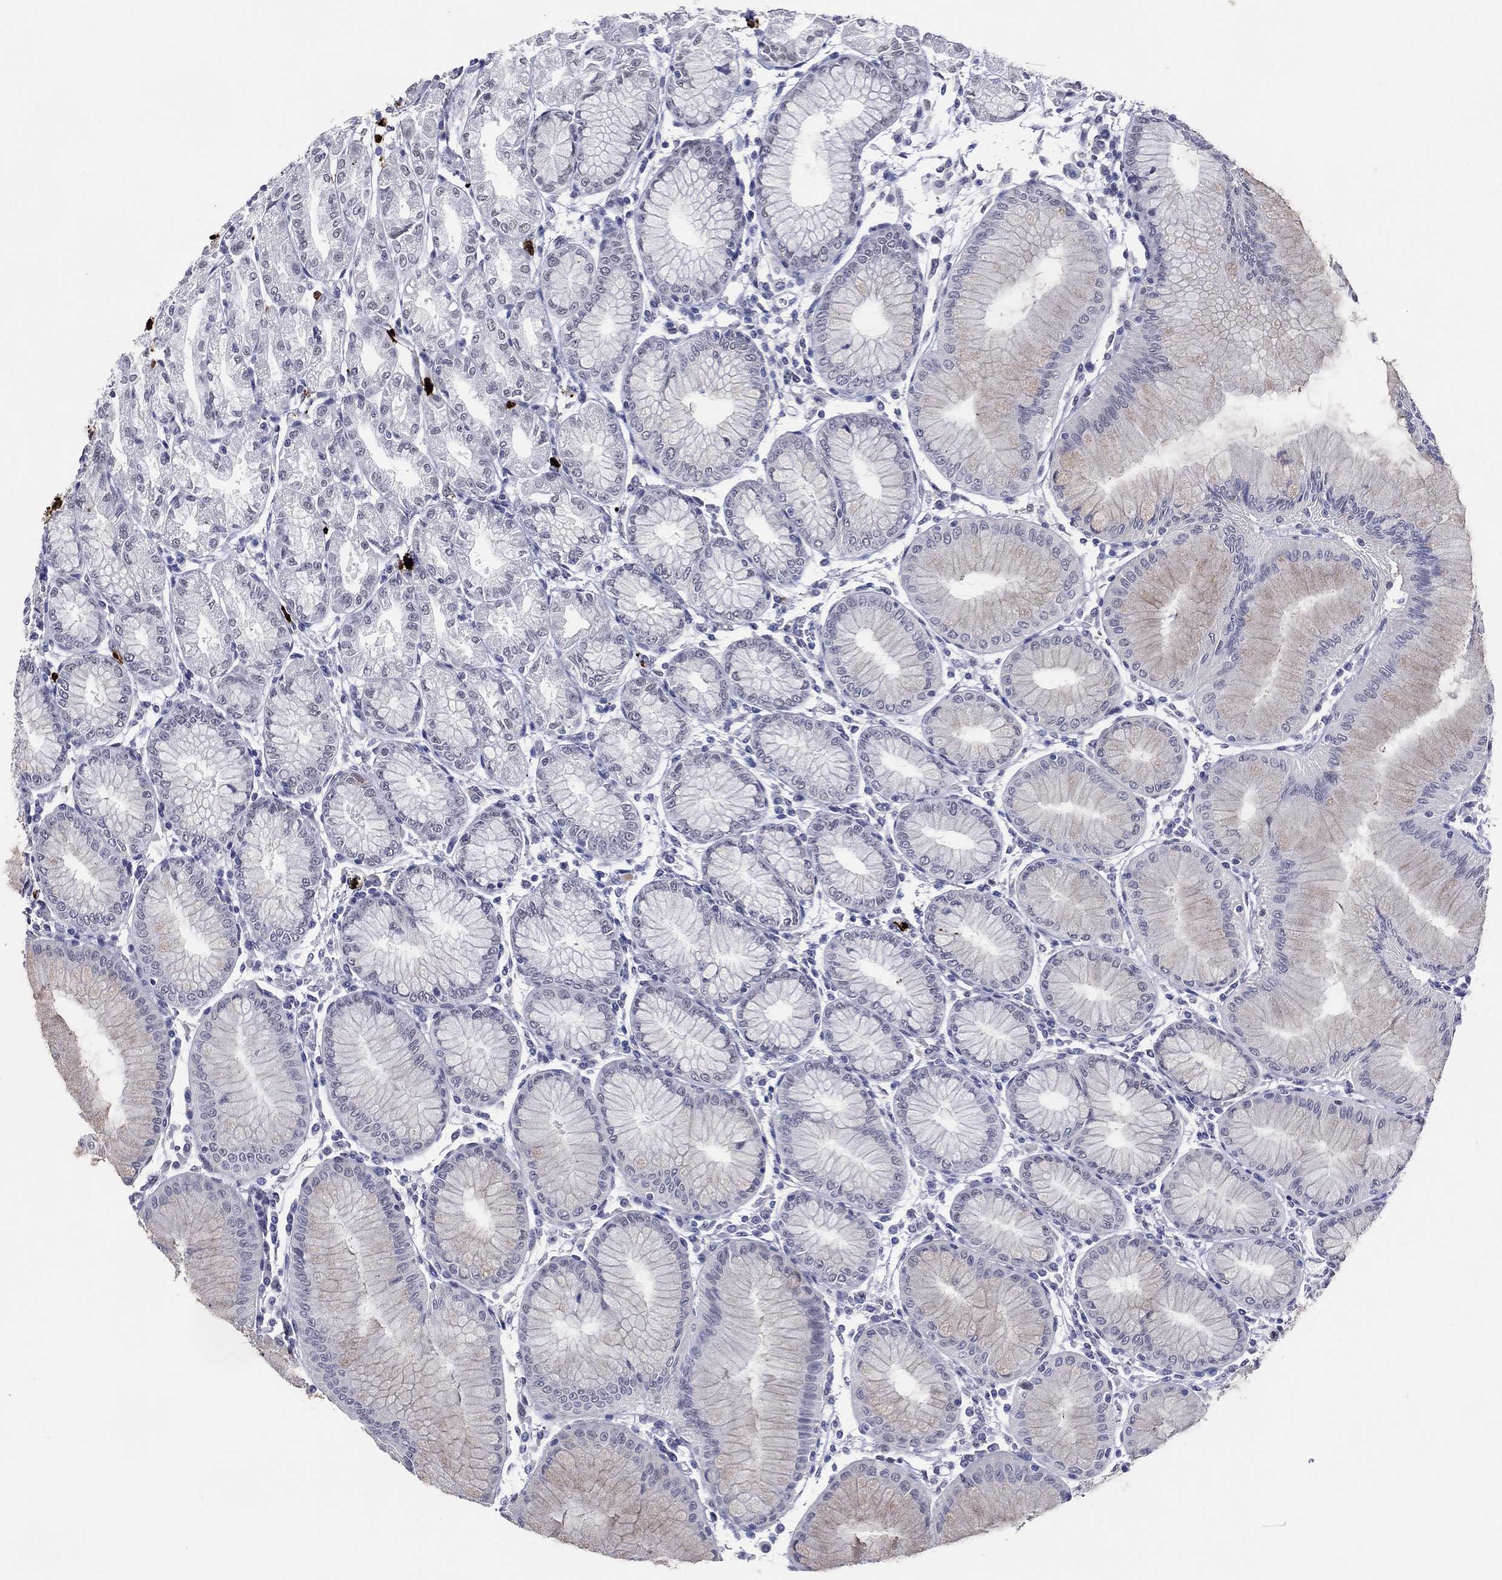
{"staining": {"intensity": "moderate", "quantity": "<25%", "location": "cytoplasmic/membranous"}, "tissue": "stomach", "cell_type": "Glandular cells", "image_type": "normal", "snomed": [{"axis": "morphology", "description": "Normal tissue, NOS"}, {"axis": "topography", "description": "Stomach"}], "caption": "Unremarkable stomach was stained to show a protein in brown. There is low levels of moderate cytoplasmic/membranous expression in about <25% of glandular cells.", "gene": "CFAP58", "patient": {"sex": "female", "age": 57}}